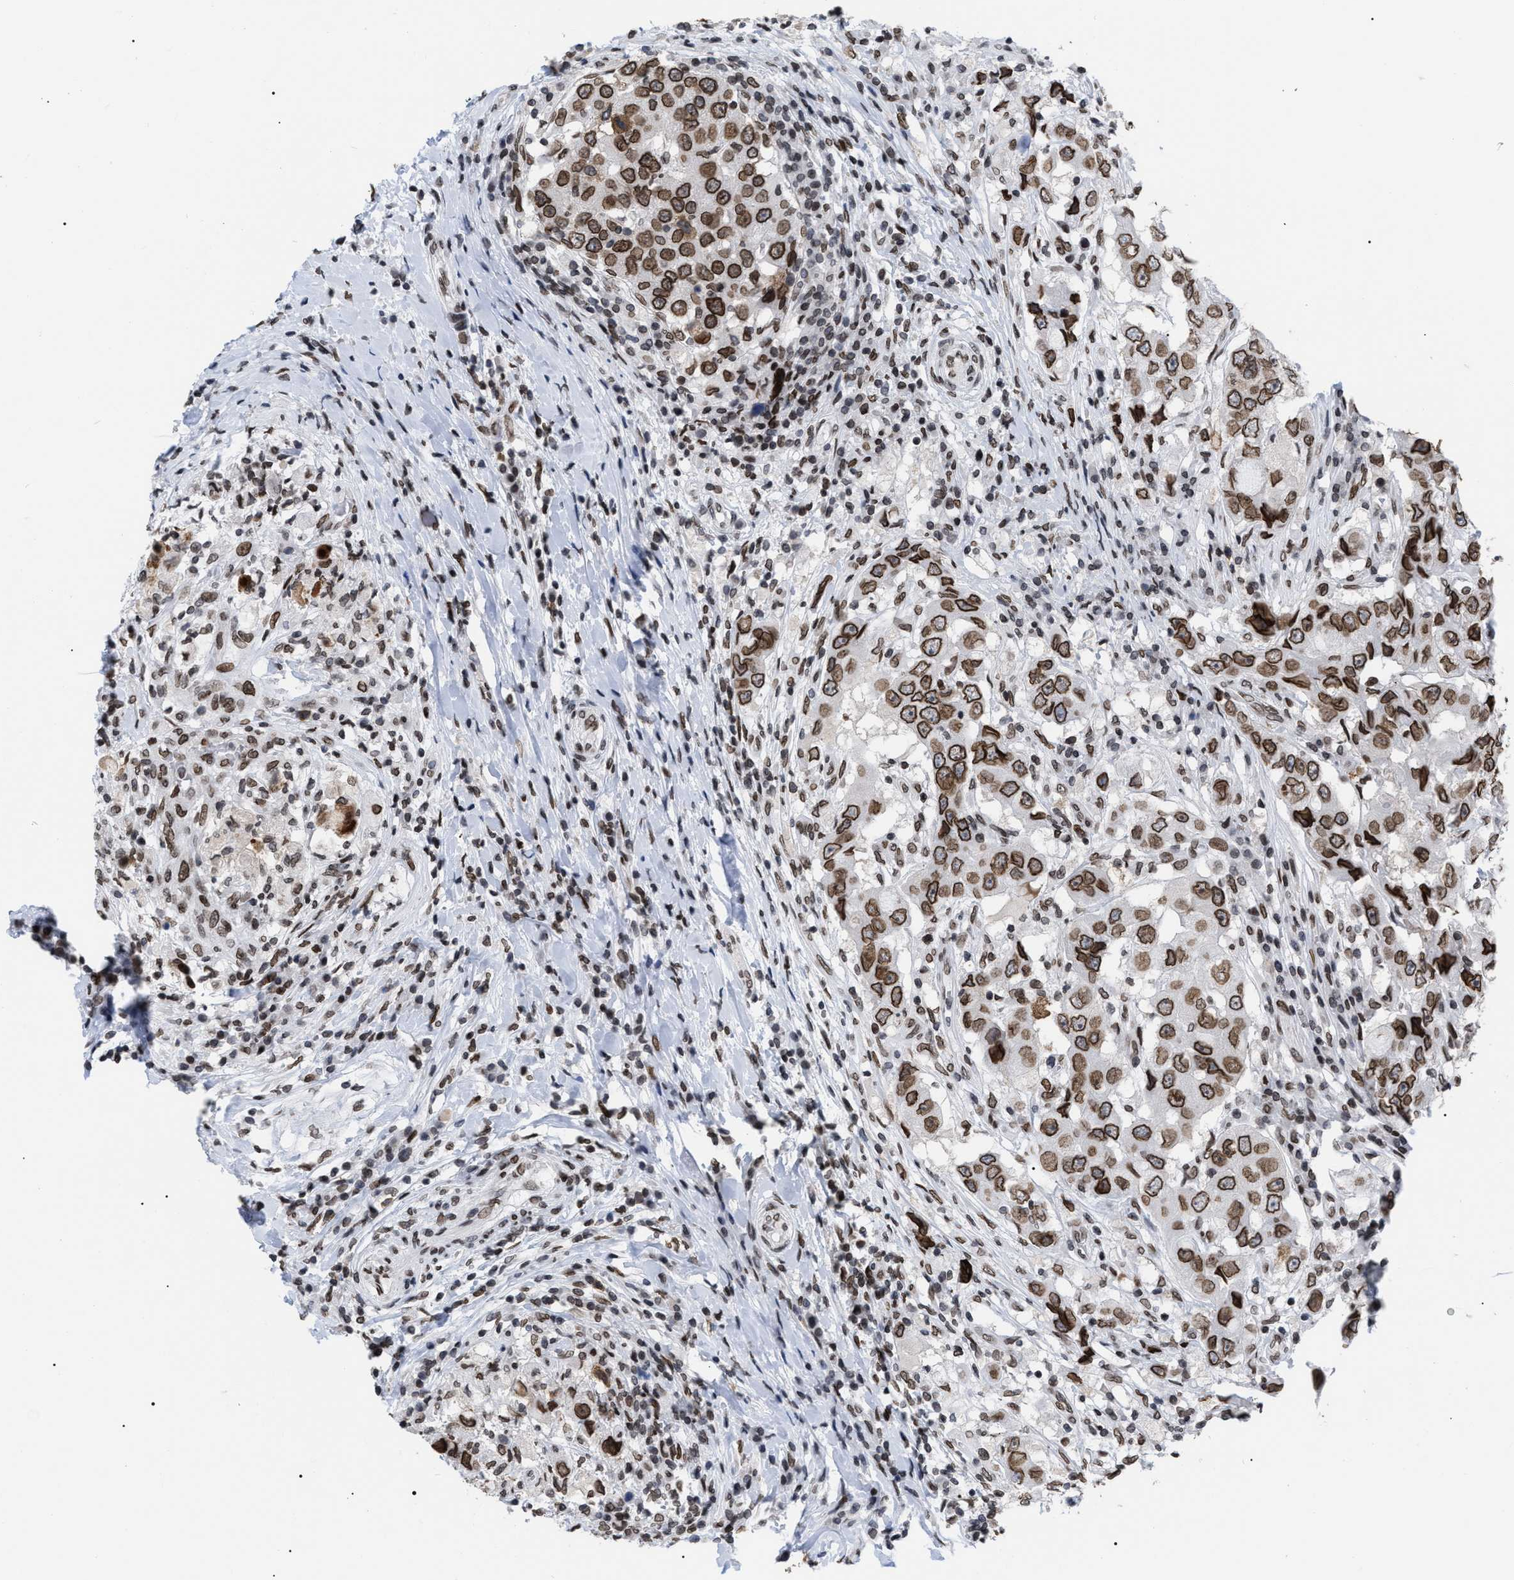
{"staining": {"intensity": "strong", "quantity": ">75%", "location": "cytoplasmic/membranous,nuclear"}, "tissue": "breast cancer", "cell_type": "Tumor cells", "image_type": "cancer", "snomed": [{"axis": "morphology", "description": "Duct carcinoma"}, {"axis": "topography", "description": "Breast"}], "caption": "Protein staining of breast cancer (invasive ductal carcinoma) tissue shows strong cytoplasmic/membranous and nuclear expression in about >75% of tumor cells.", "gene": "TPR", "patient": {"sex": "female", "age": 27}}